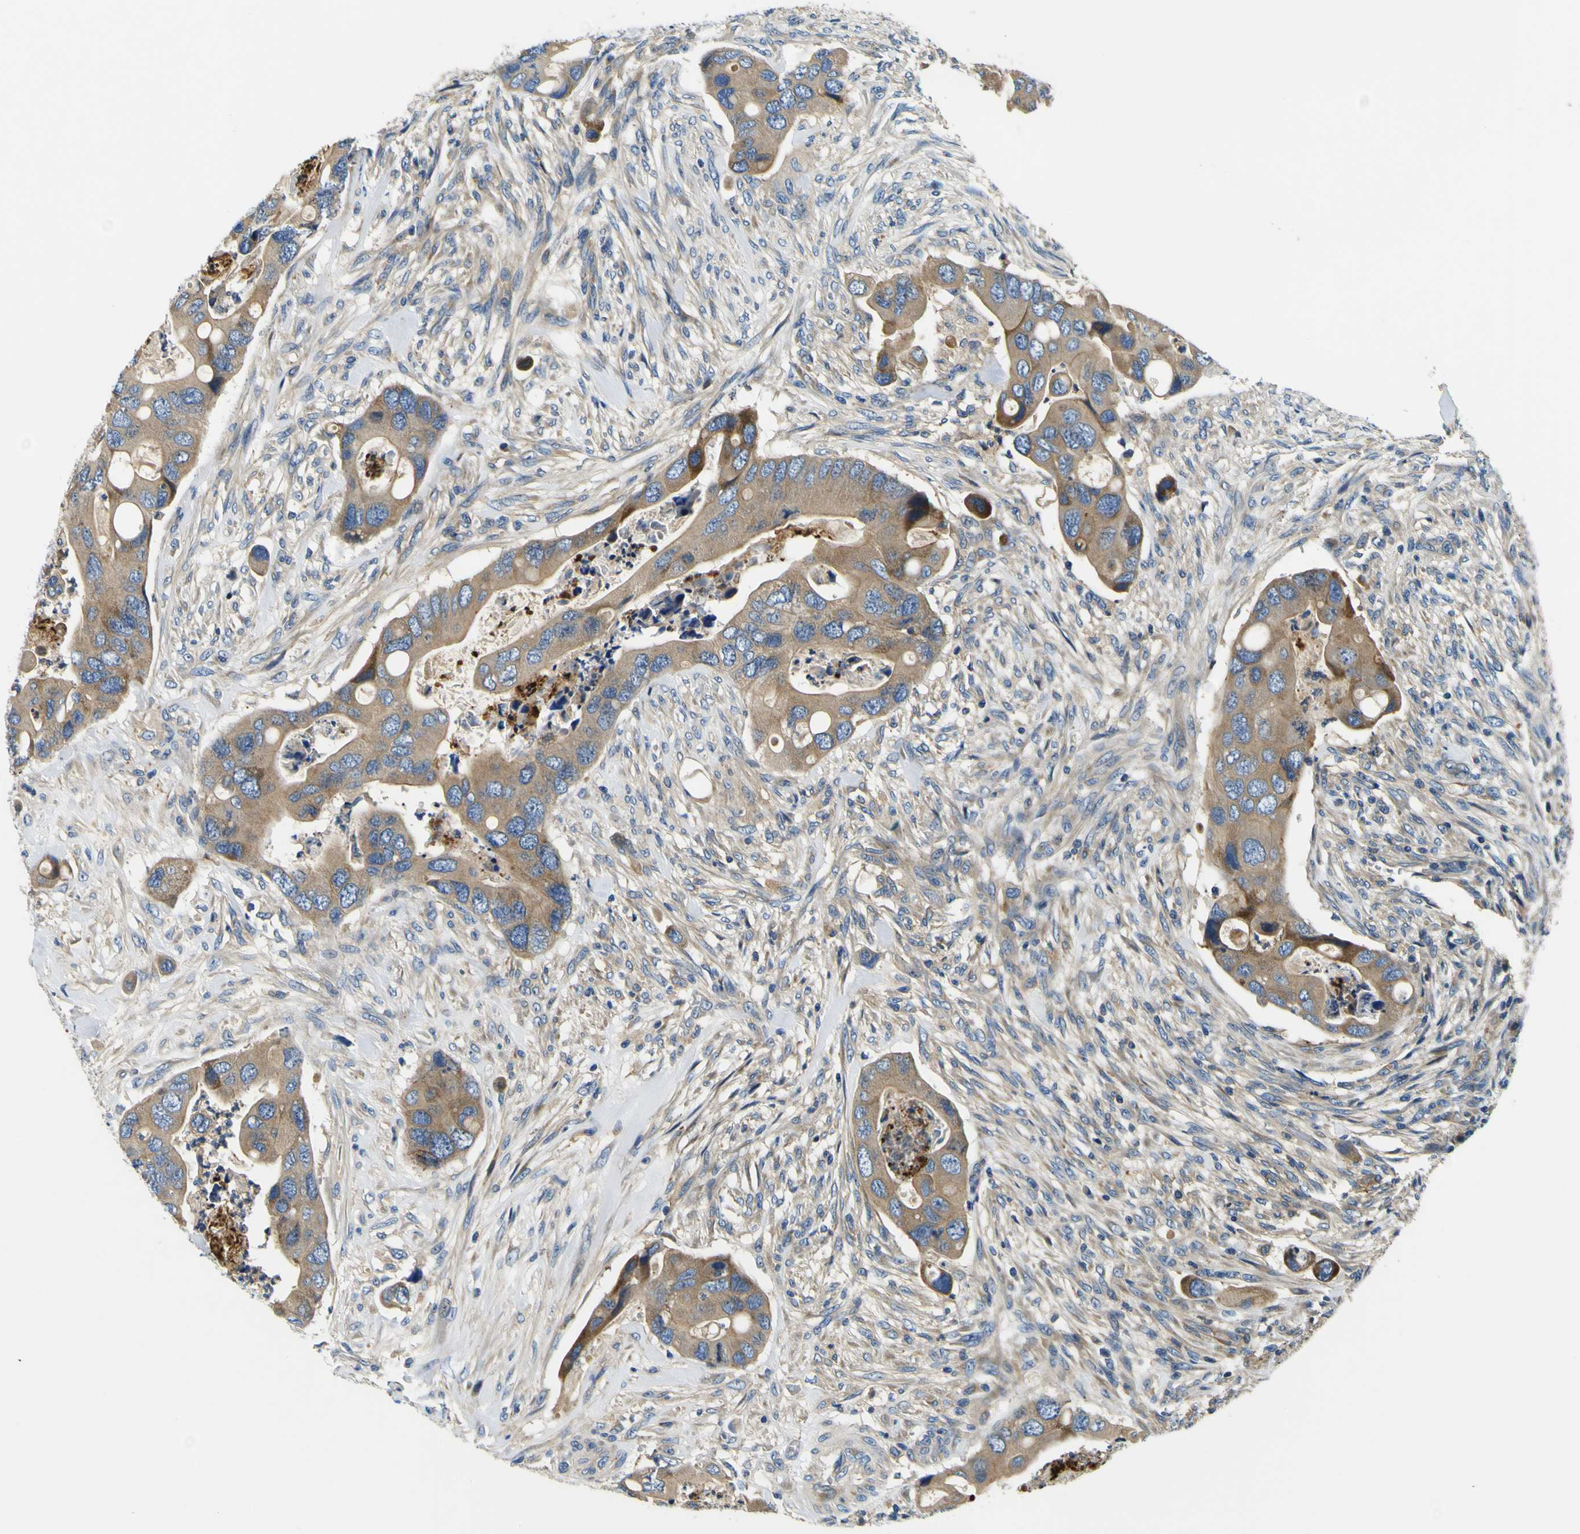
{"staining": {"intensity": "moderate", "quantity": ">75%", "location": "cytoplasmic/membranous"}, "tissue": "colorectal cancer", "cell_type": "Tumor cells", "image_type": "cancer", "snomed": [{"axis": "morphology", "description": "Adenocarcinoma, NOS"}, {"axis": "topography", "description": "Rectum"}], "caption": "Tumor cells exhibit medium levels of moderate cytoplasmic/membranous staining in approximately >75% of cells in colorectal cancer (adenocarcinoma). The staining was performed using DAB (3,3'-diaminobenzidine), with brown indicating positive protein expression. Nuclei are stained blue with hematoxylin.", "gene": "CLSTN1", "patient": {"sex": "female", "age": 57}}